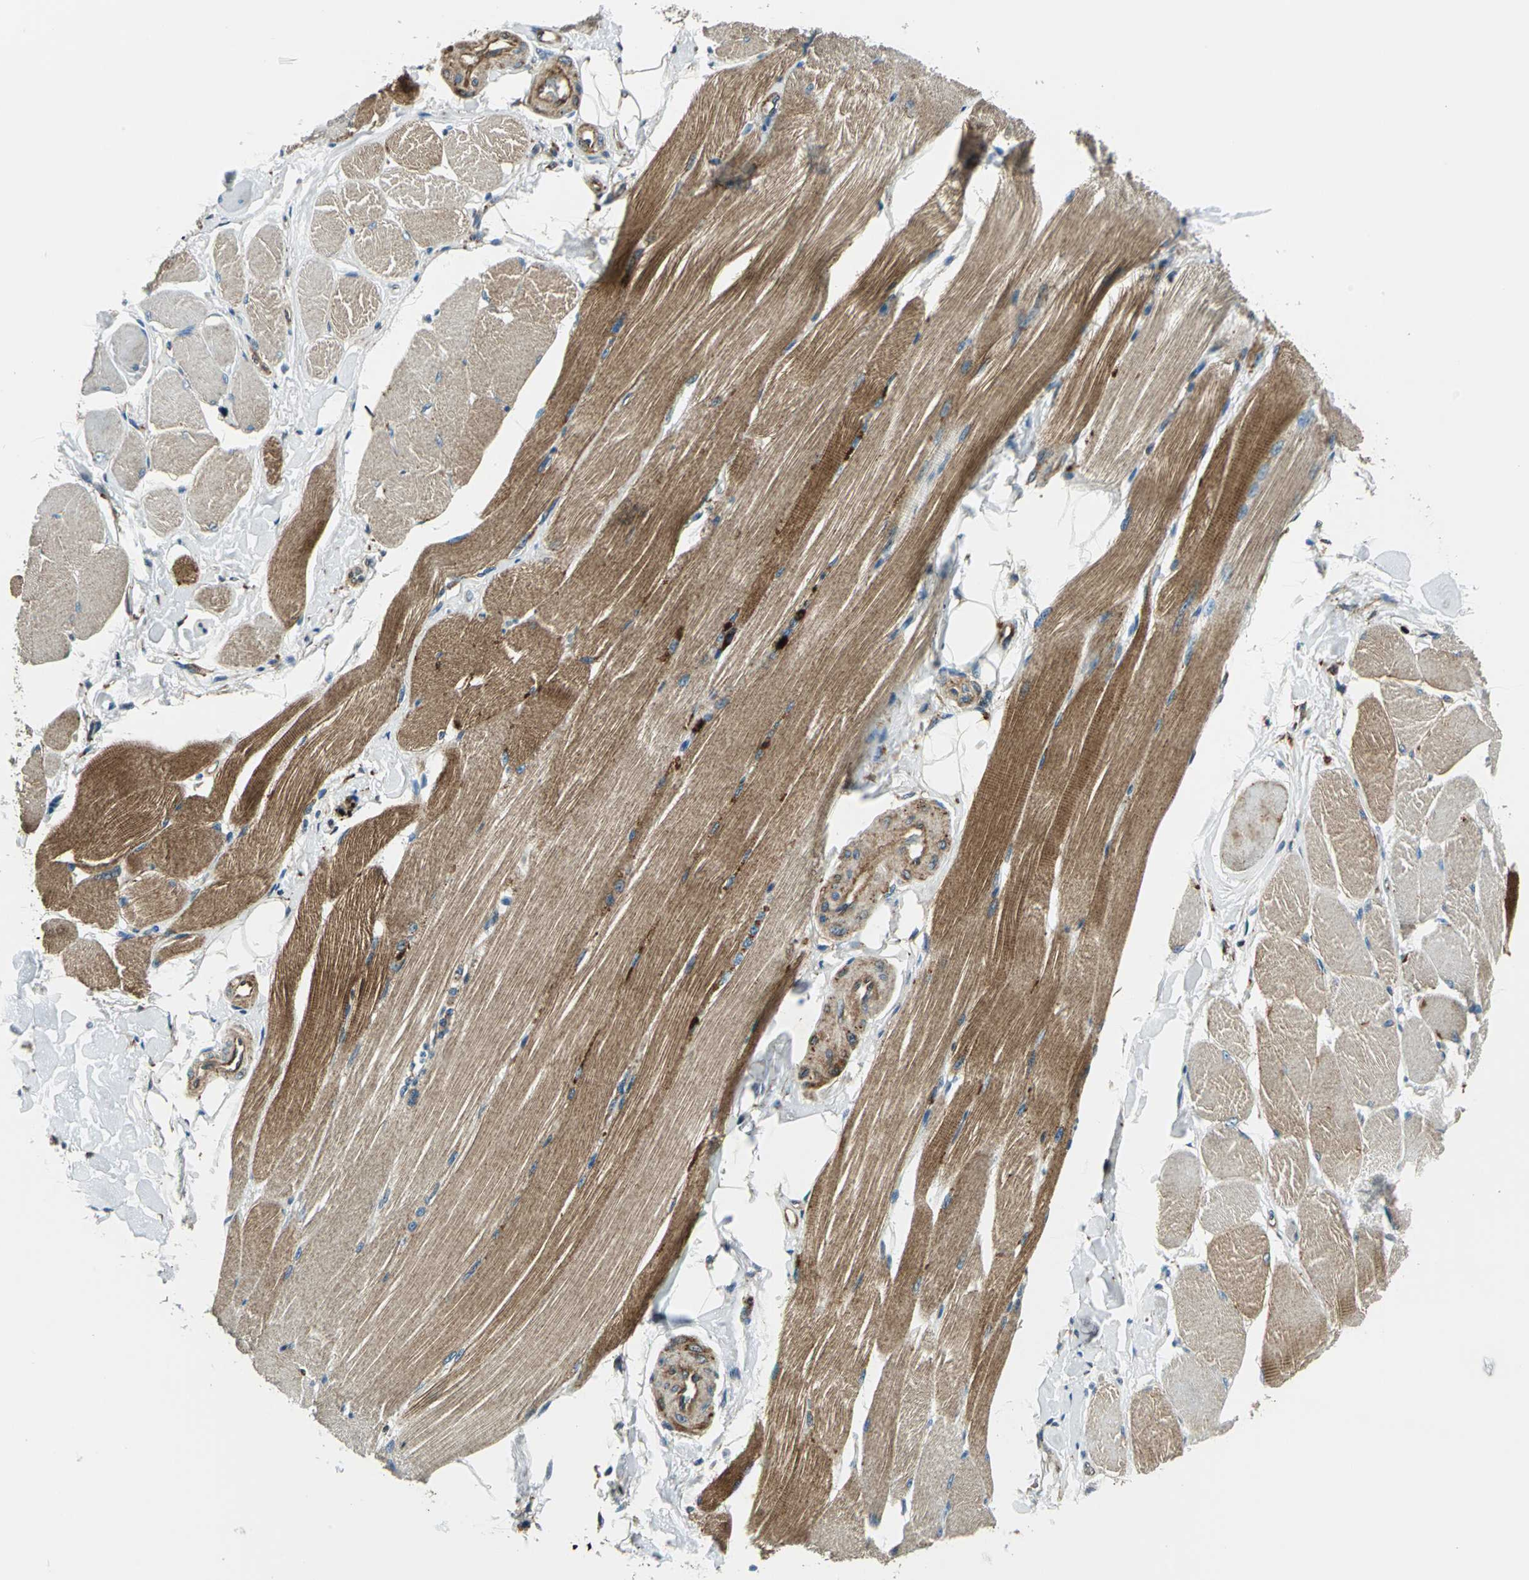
{"staining": {"intensity": "moderate", "quantity": ">75%", "location": "cytoplasmic/membranous"}, "tissue": "skeletal muscle", "cell_type": "Myocytes", "image_type": "normal", "snomed": [{"axis": "morphology", "description": "Normal tissue, NOS"}, {"axis": "topography", "description": "Skeletal muscle"}, {"axis": "topography", "description": "Peripheral nerve tissue"}], "caption": "Immunohistochemistry photomicrograph of benign skeletal muscle: human skeletal muscle stained using immunohistochemistry (IHC) reveals medium levels of moderate protein expression localized specifically in the cytoplasmic/membranous of myocytes, appearing as a cytoplasmic/membranous brown color.", "gene": "HSPB1", "patient": {"sex": "female", "age": 84}}